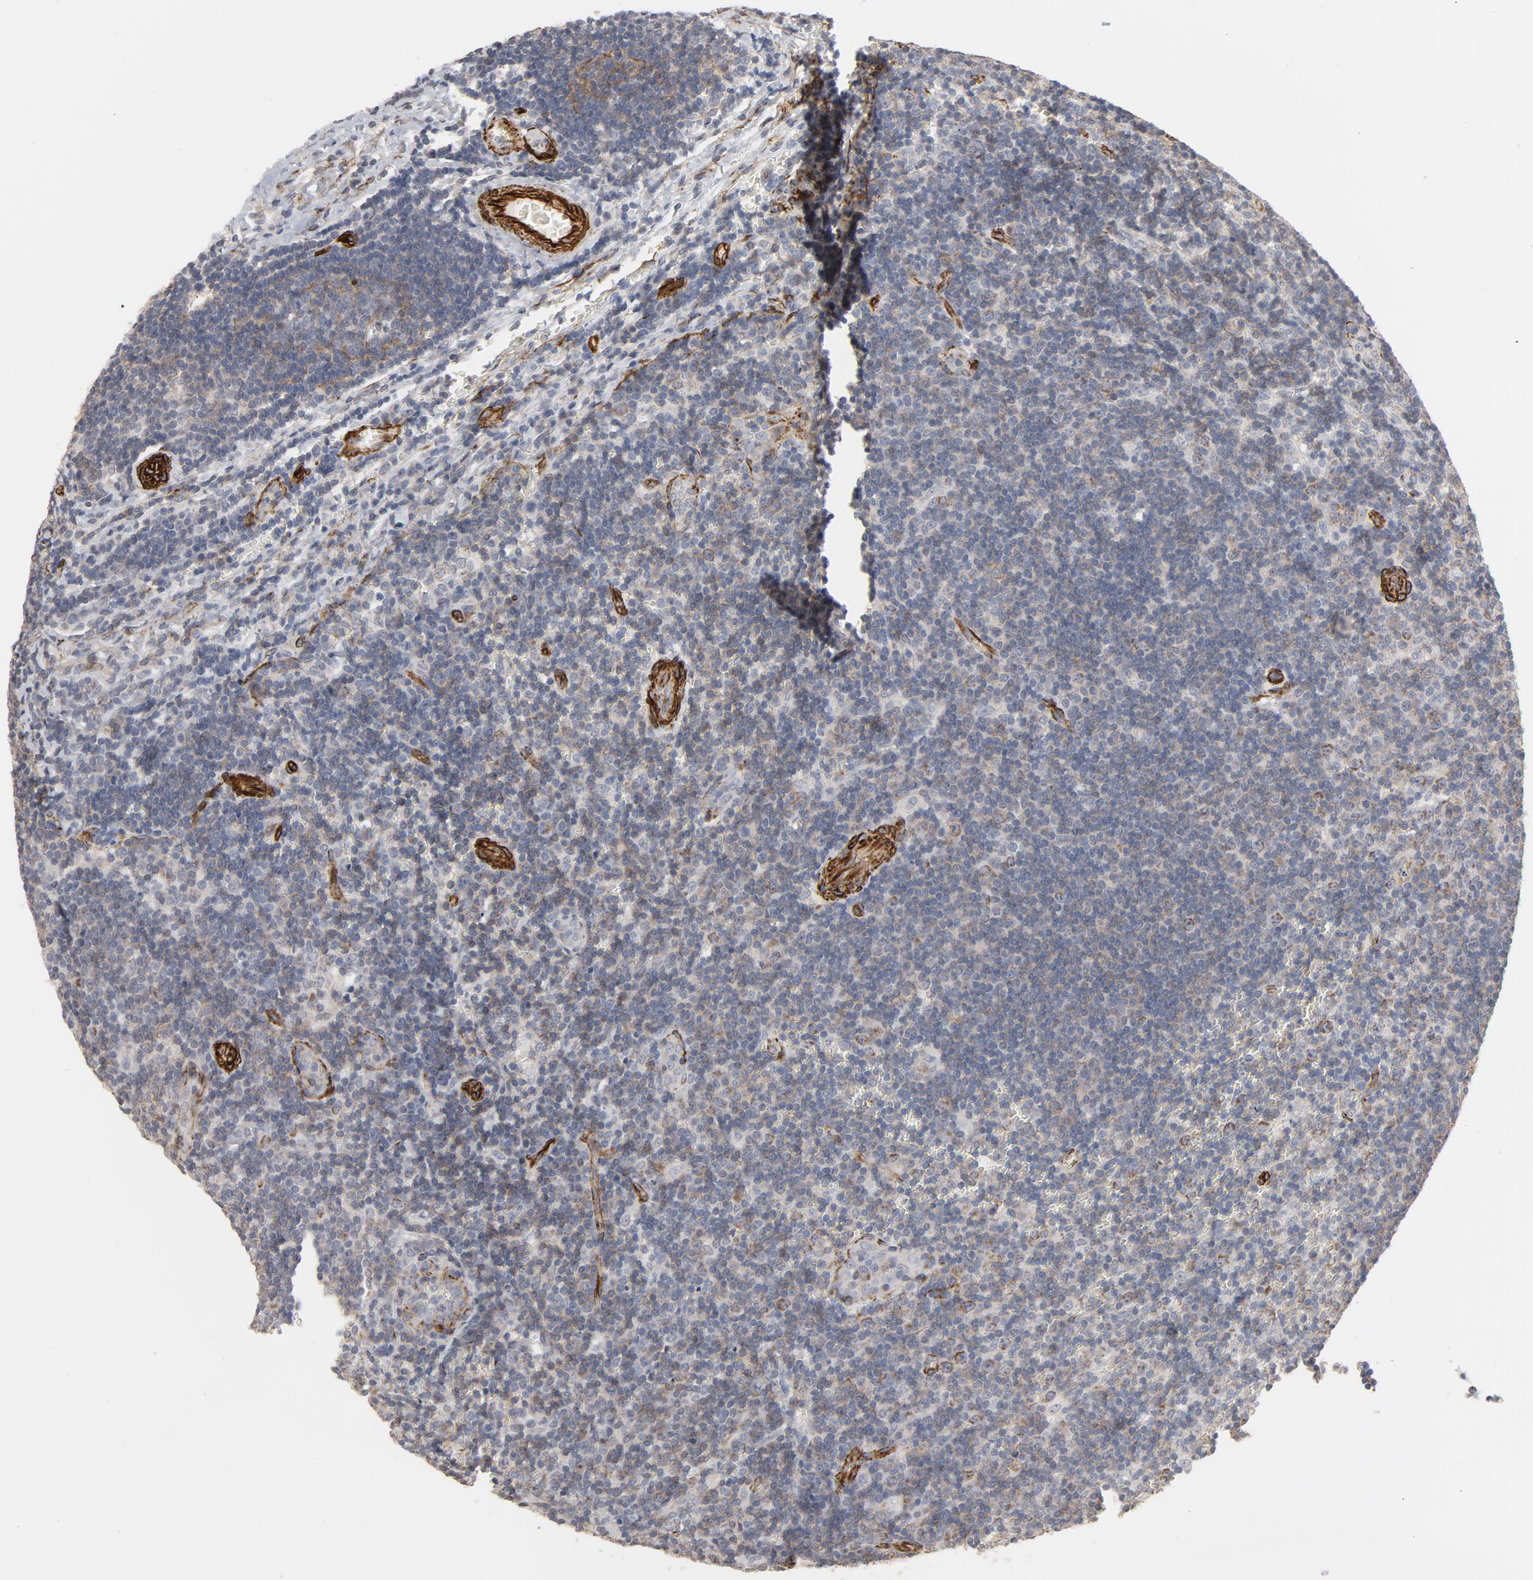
{"staining": {"intensity": "weak", "quantity": ">75%", "location": "cytoplasmic/membranous"}, "tissue": "lymph node", "cell_type": "Germinal center cells", "image_type": "normal", "snomed": [{"axis": "morphology", "description": "Normal tissue, NOS"}, {"axis": "topography", "description": "Lymph node"}, {"axis": "topography", "description": "Salivary gland"}], "caption": "IHC (DAB) staining of unremarkable human lymph node shows weak cytoplasmic/membranous protein staining in about >75% of germinal center cells.", "gene": "GNG2", "patient": {"sex": "male", "age": 8}}